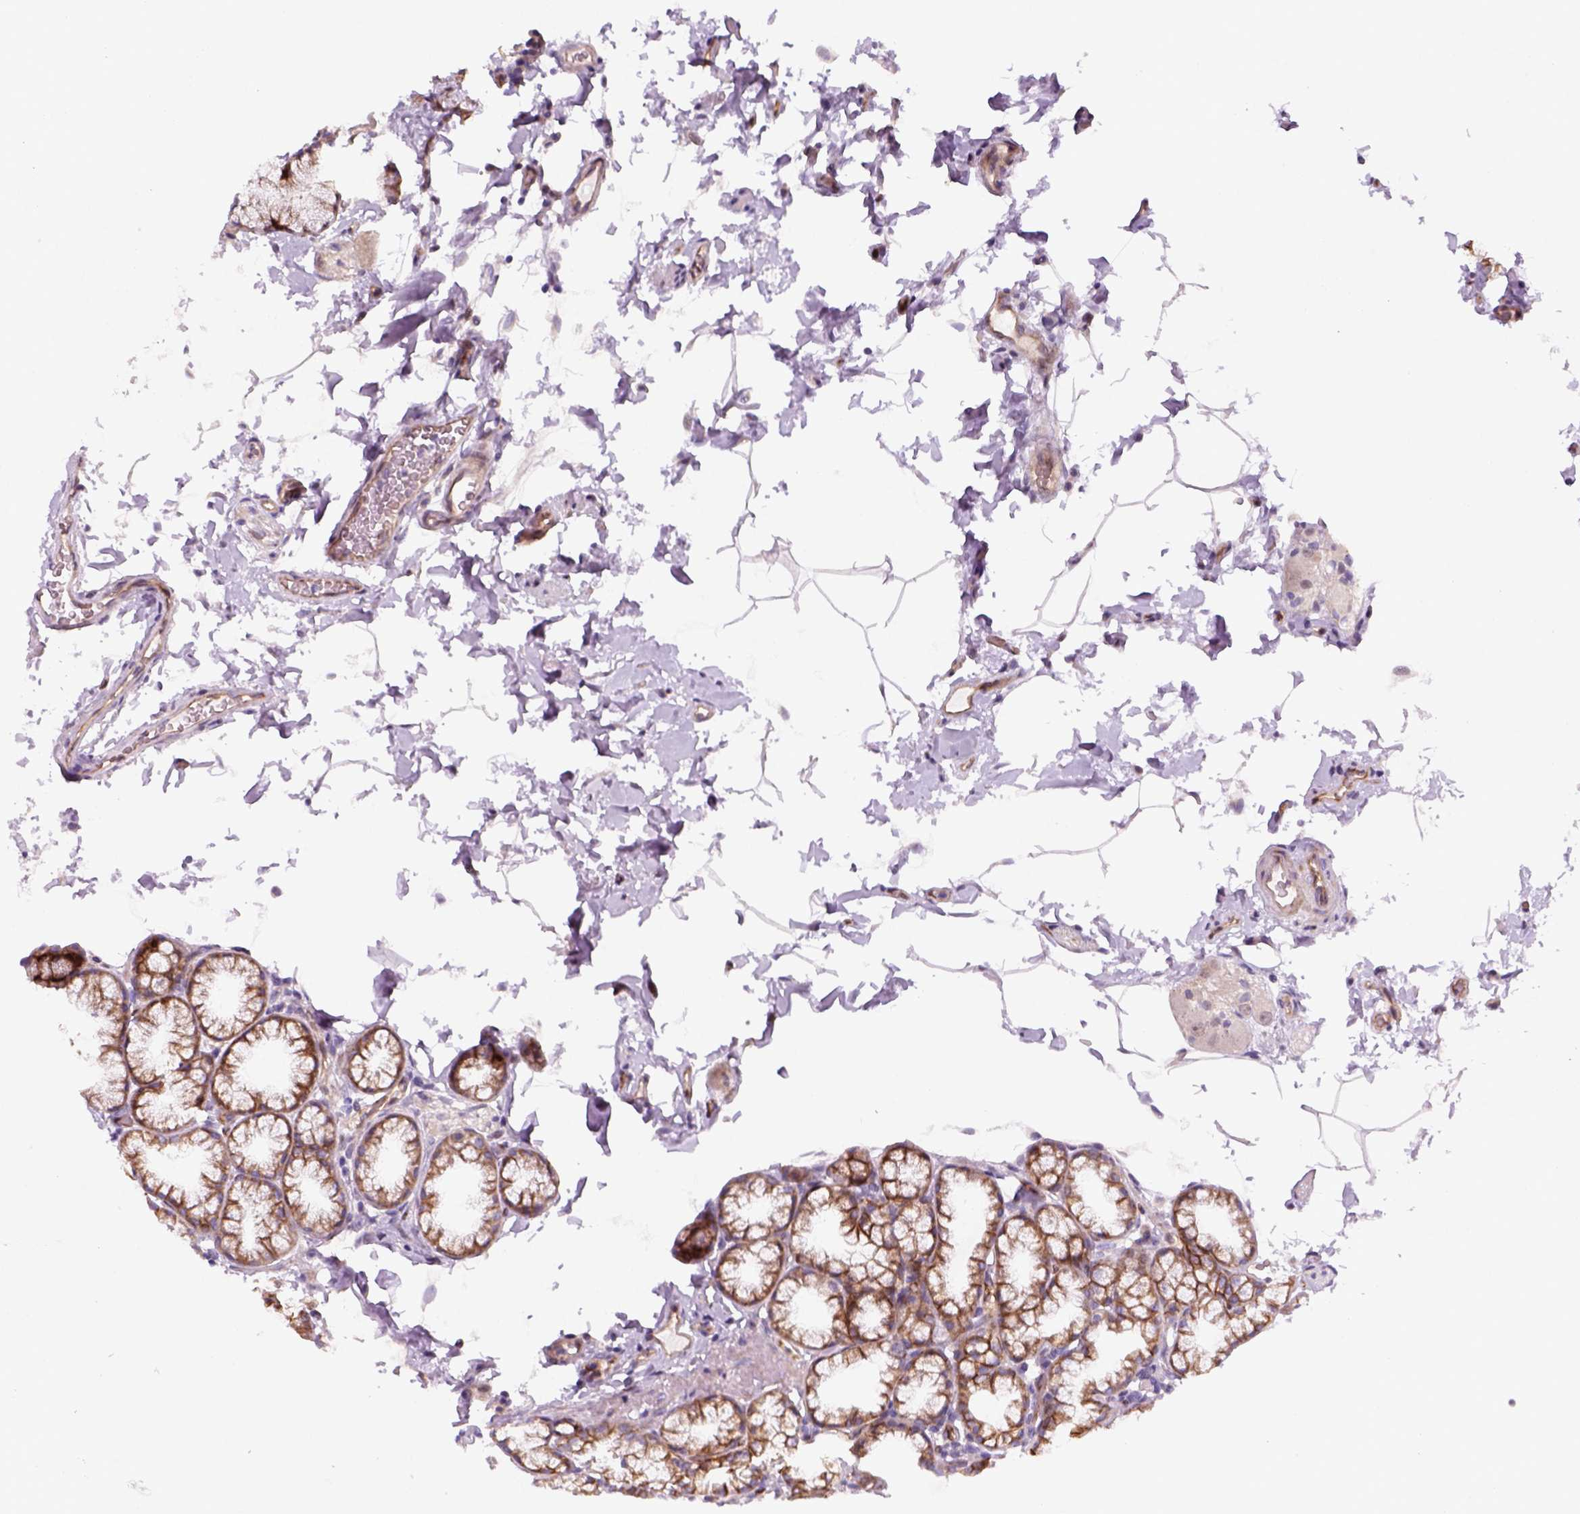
{"staining": {"intensity": "moderate", "quantity": ">75%", "location": "cytoplasmic/membranous"}, "tissue": "duodenum", "cell_type": "Glandular cells", "image_type": "normal", "snomed": [{"axis": "morphology", "description": "Normal tissue, NOS"}, {"axis": "topography", "description": "Pancreas"}, {"axis": "topography", "description": "Duodenum"}], "caption": "The micrograph reveals staining of benign duodenum, revealing moderate cytoplasmic/membranous protein expression (brown color) within glandular cells. The protein of interest is shown in brown color, while the nuclei are stained blue.", "gene": "VSTM5", "patient": {"sex": "male", "age": 59}}